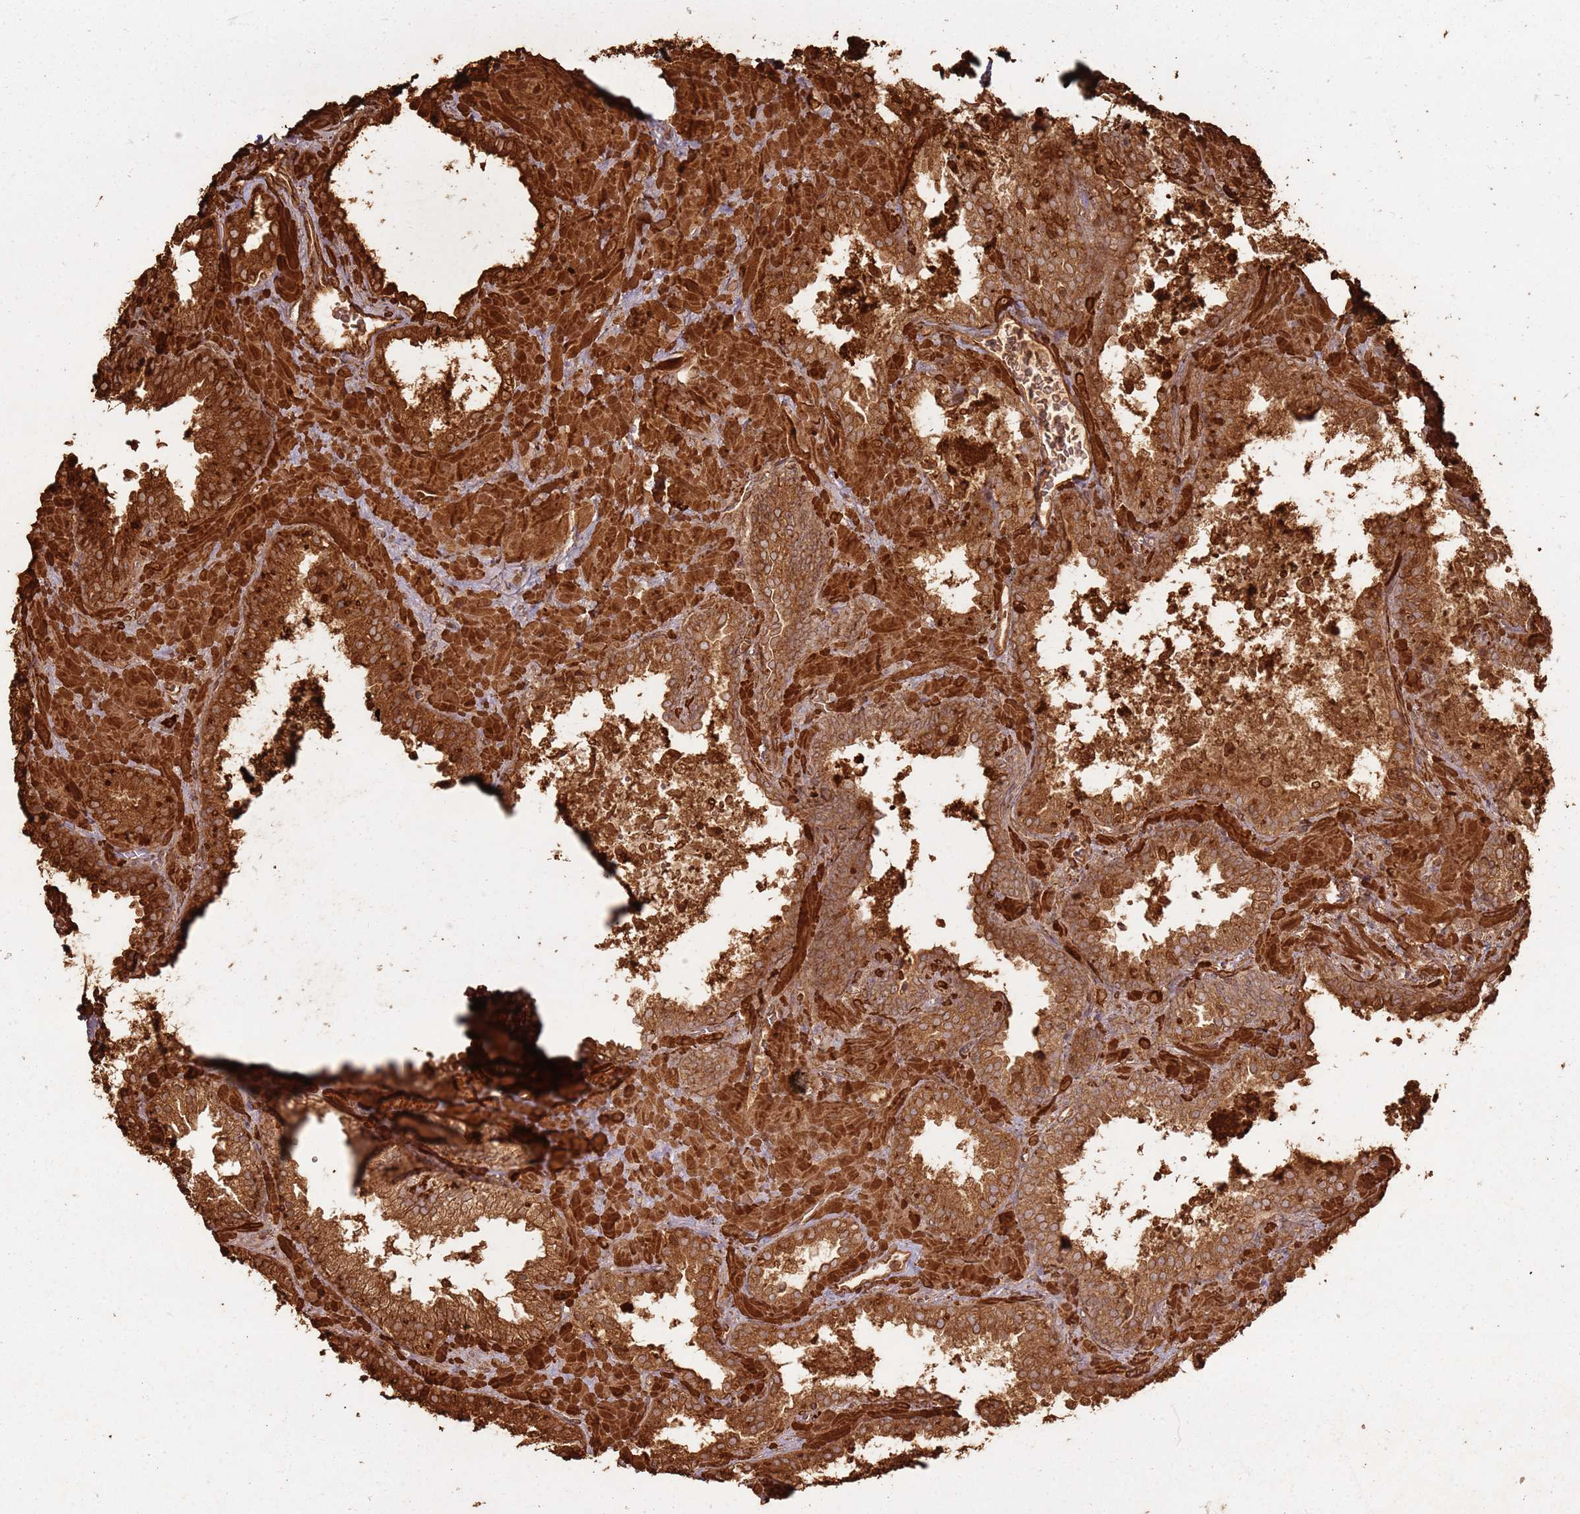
{"staining": {"intensity": "strong", "quantity": ">75%", "location": "cytoplasmic/membranous"}, "tissue": "prostate cancer", "cell_type": "Tumor cells", "image_type": "cancer", "snomed": [{"axis": "morphology", "description": "Adenocarcinoma, High grade"}, {"axis": "topography", "description": "Prostate"}], "caption": "The photomicrograph exhibits immunohistochemical staining of prostate cancer. There is strong cytoplasmic/membranous staining is appreciated in about >75% of tumor cells.", "gene": "DDX59", "patient": {"sex": "male", "age": 64}}